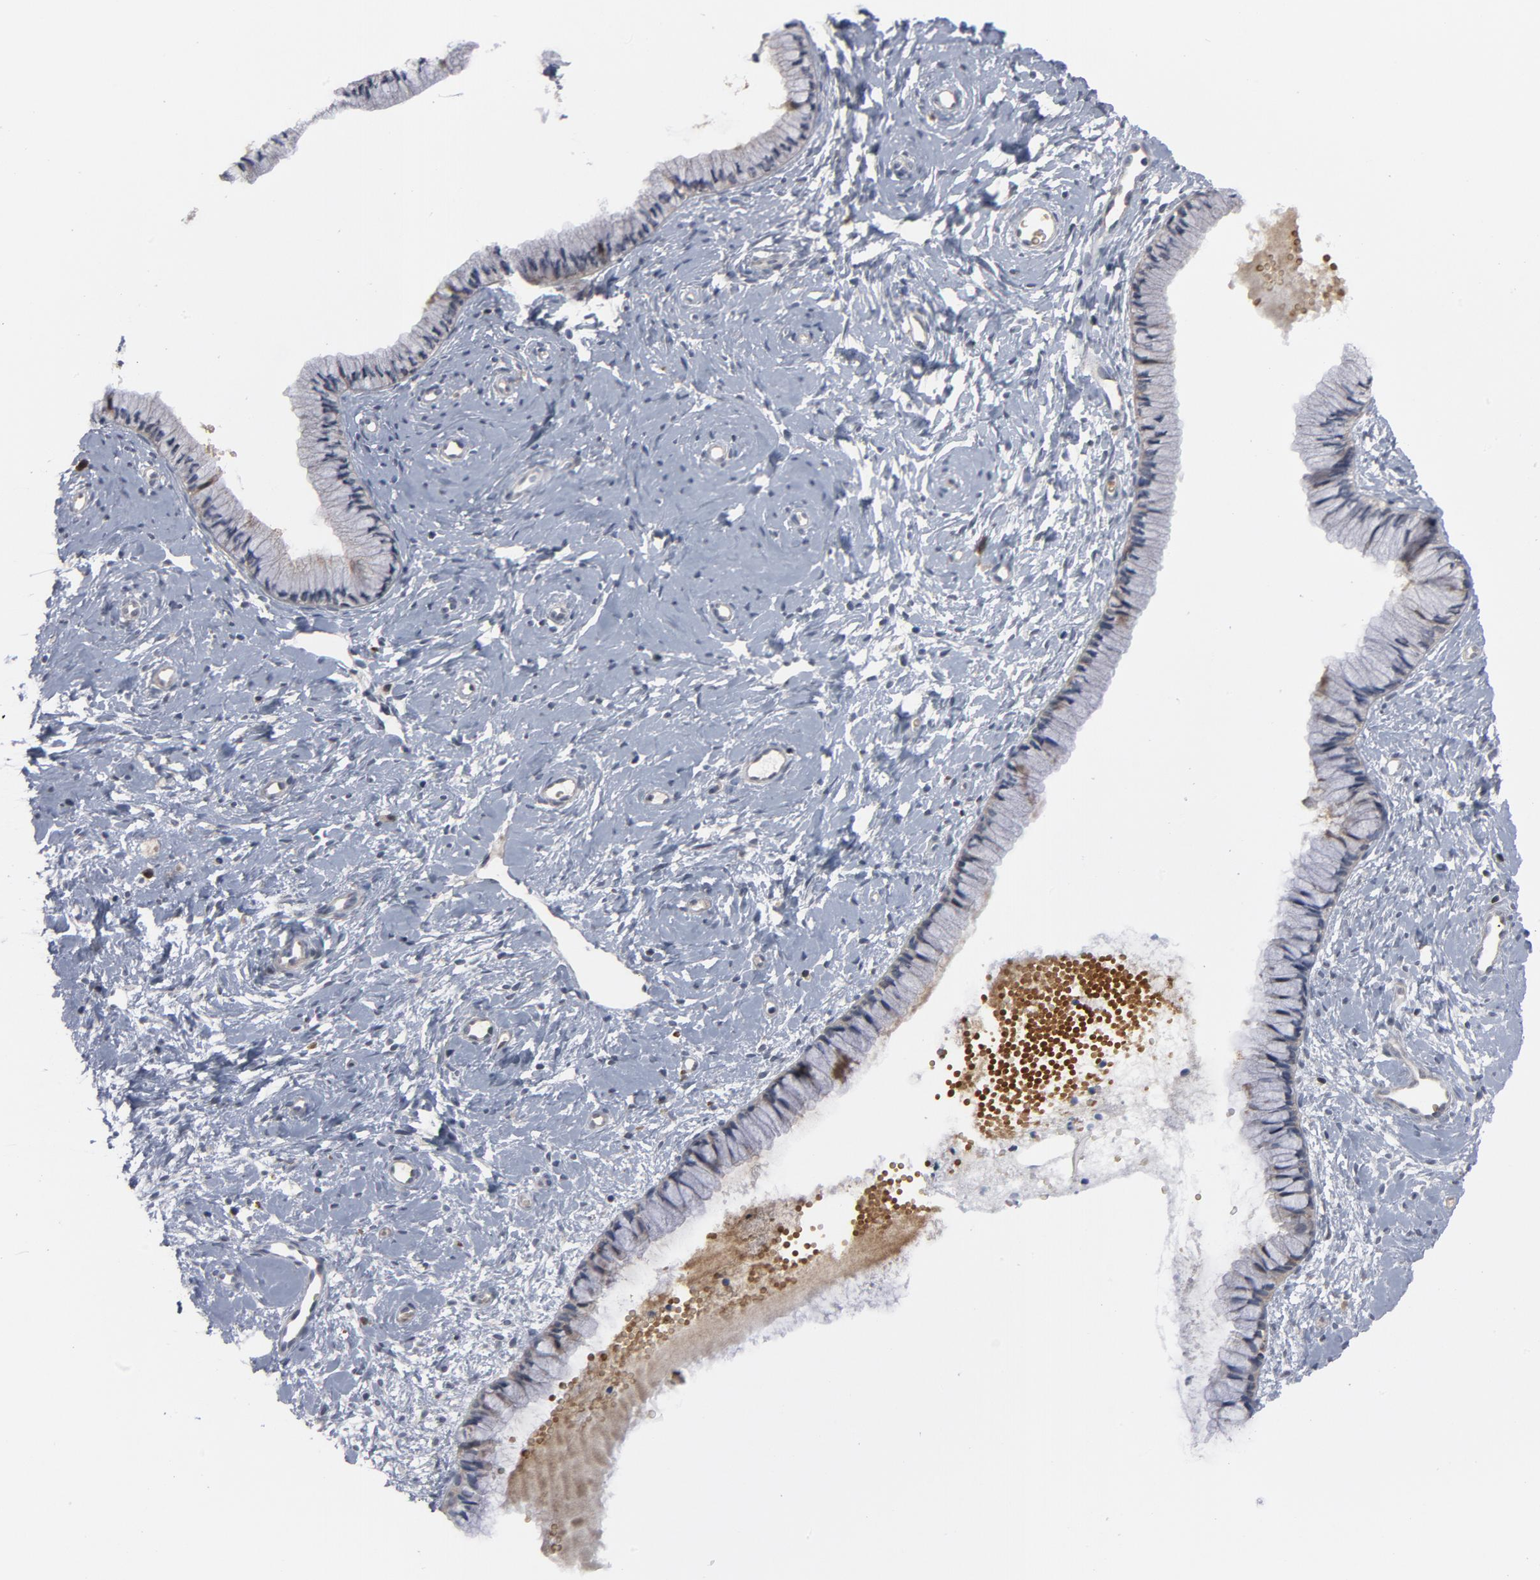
{"staining": {"intensity": "weak", "quantity": ">75%", "location": "cytoplasmic/membranous"}, "tissue": "cervix", "cell_type": "Glandular cells", "image_type": "normal", "snomed": [{"axis": "morphology", "description": "Normal tissue, NOS"}, {"axis": "topography", "description": "Cervix"}], "caption": "The image reveals staining of normal cervix, revealing weak cytoplasmic/membranous protein positivity (brown color) within glandular cells.", "gene": "PRDX1", "patient": {"sex": "female", "age": 46}}